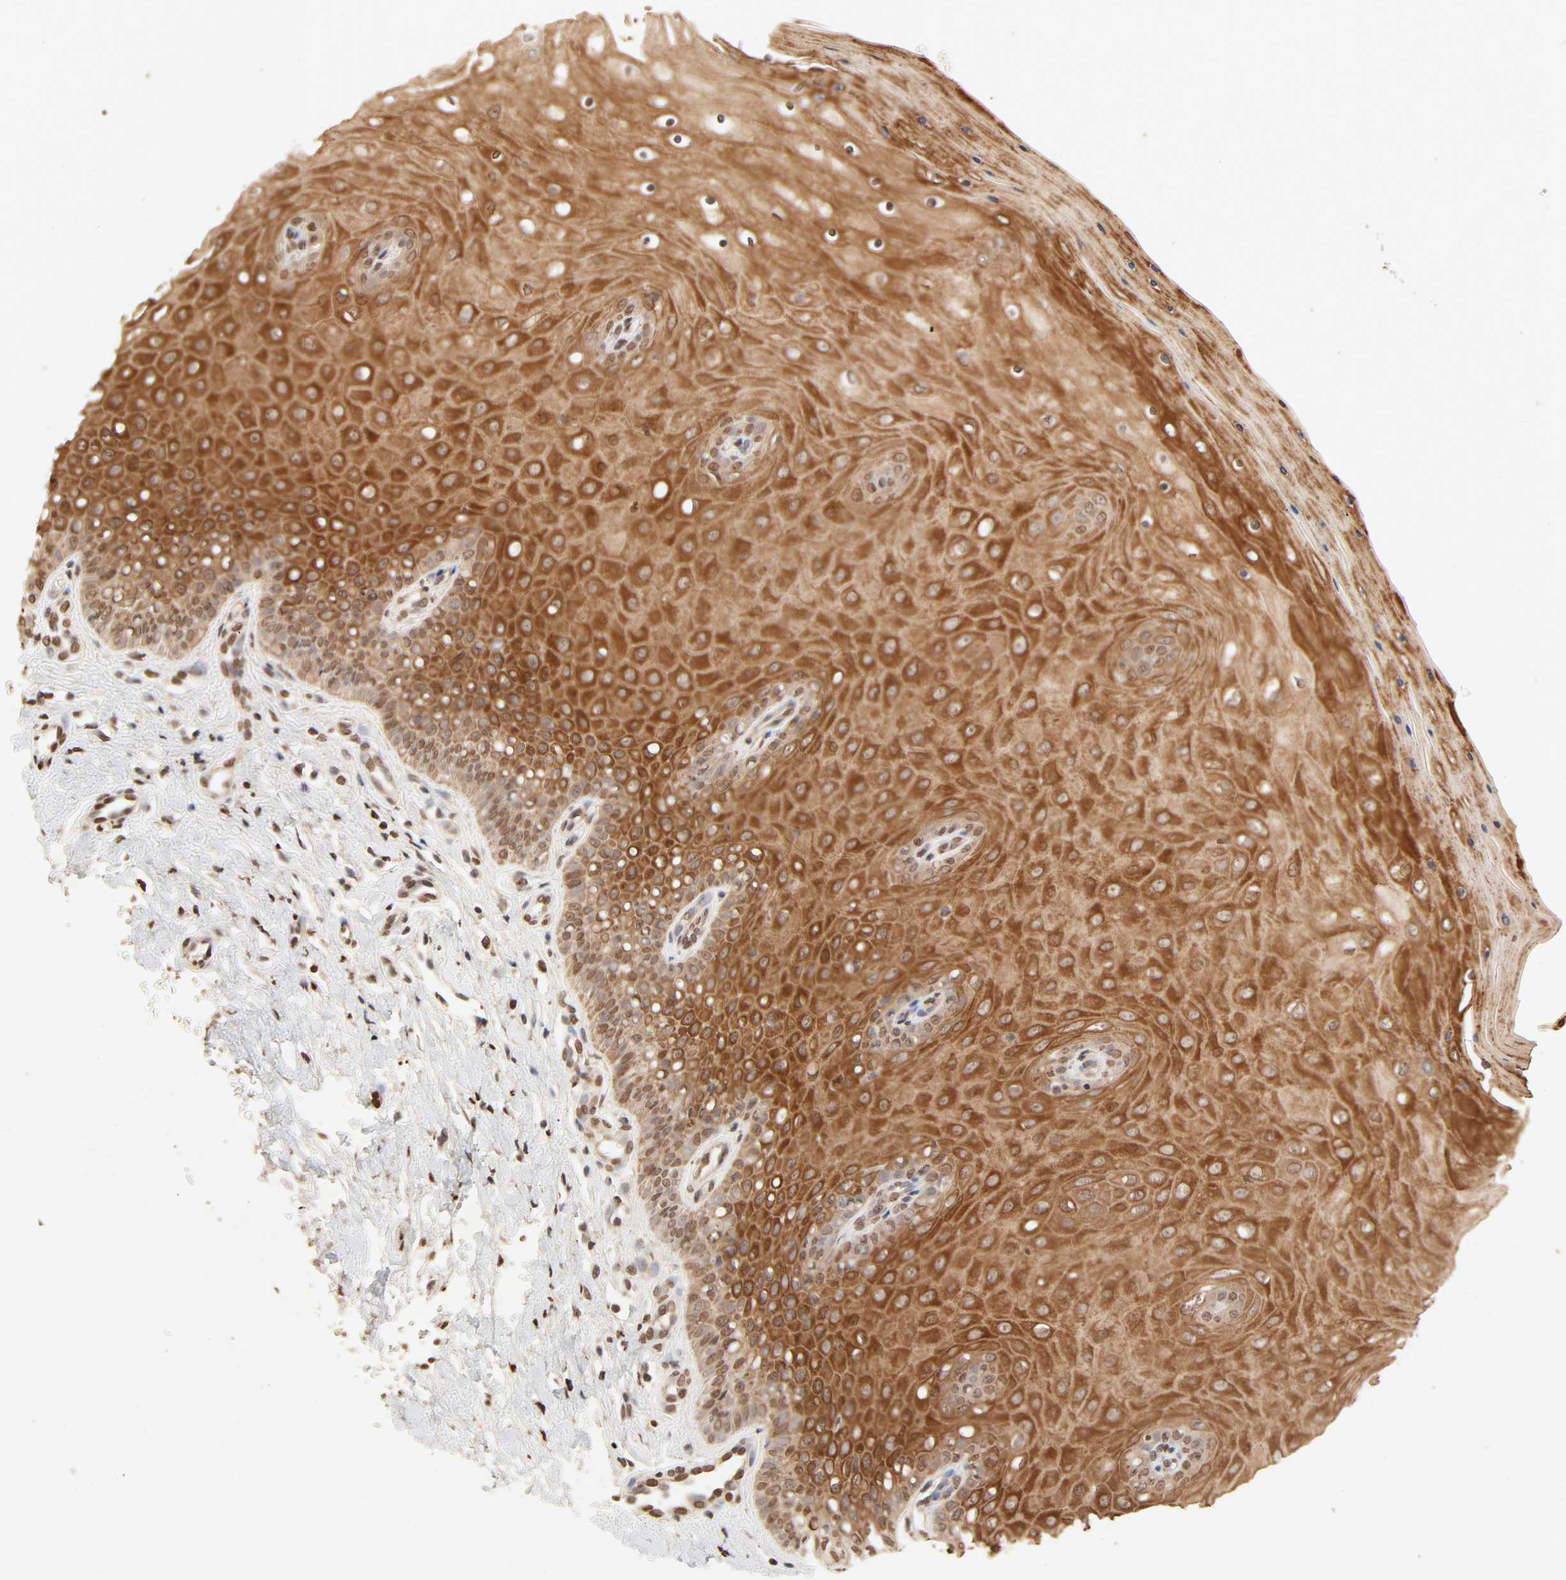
{"staining": {"intensity": "strong", "quantity": ">75%", "location": "cytoplasmic/membranous,nuclear"}, "tissue": "cervix", "cell_type": "Glandular cells", "image_type": "normal", "snomed": [{"axis": "morphology", "description": "Normal tissue, NOS"}, {"axis": "topography", "description": "Cervix"}], "caption": "Glandular cells exhibit strong cytoplasmic/membranous,nuclear staining in about >75% of cells in unremarkable cervix.", "gene": "TBL1X", "patient": {"sex": "female", "age": 55}}